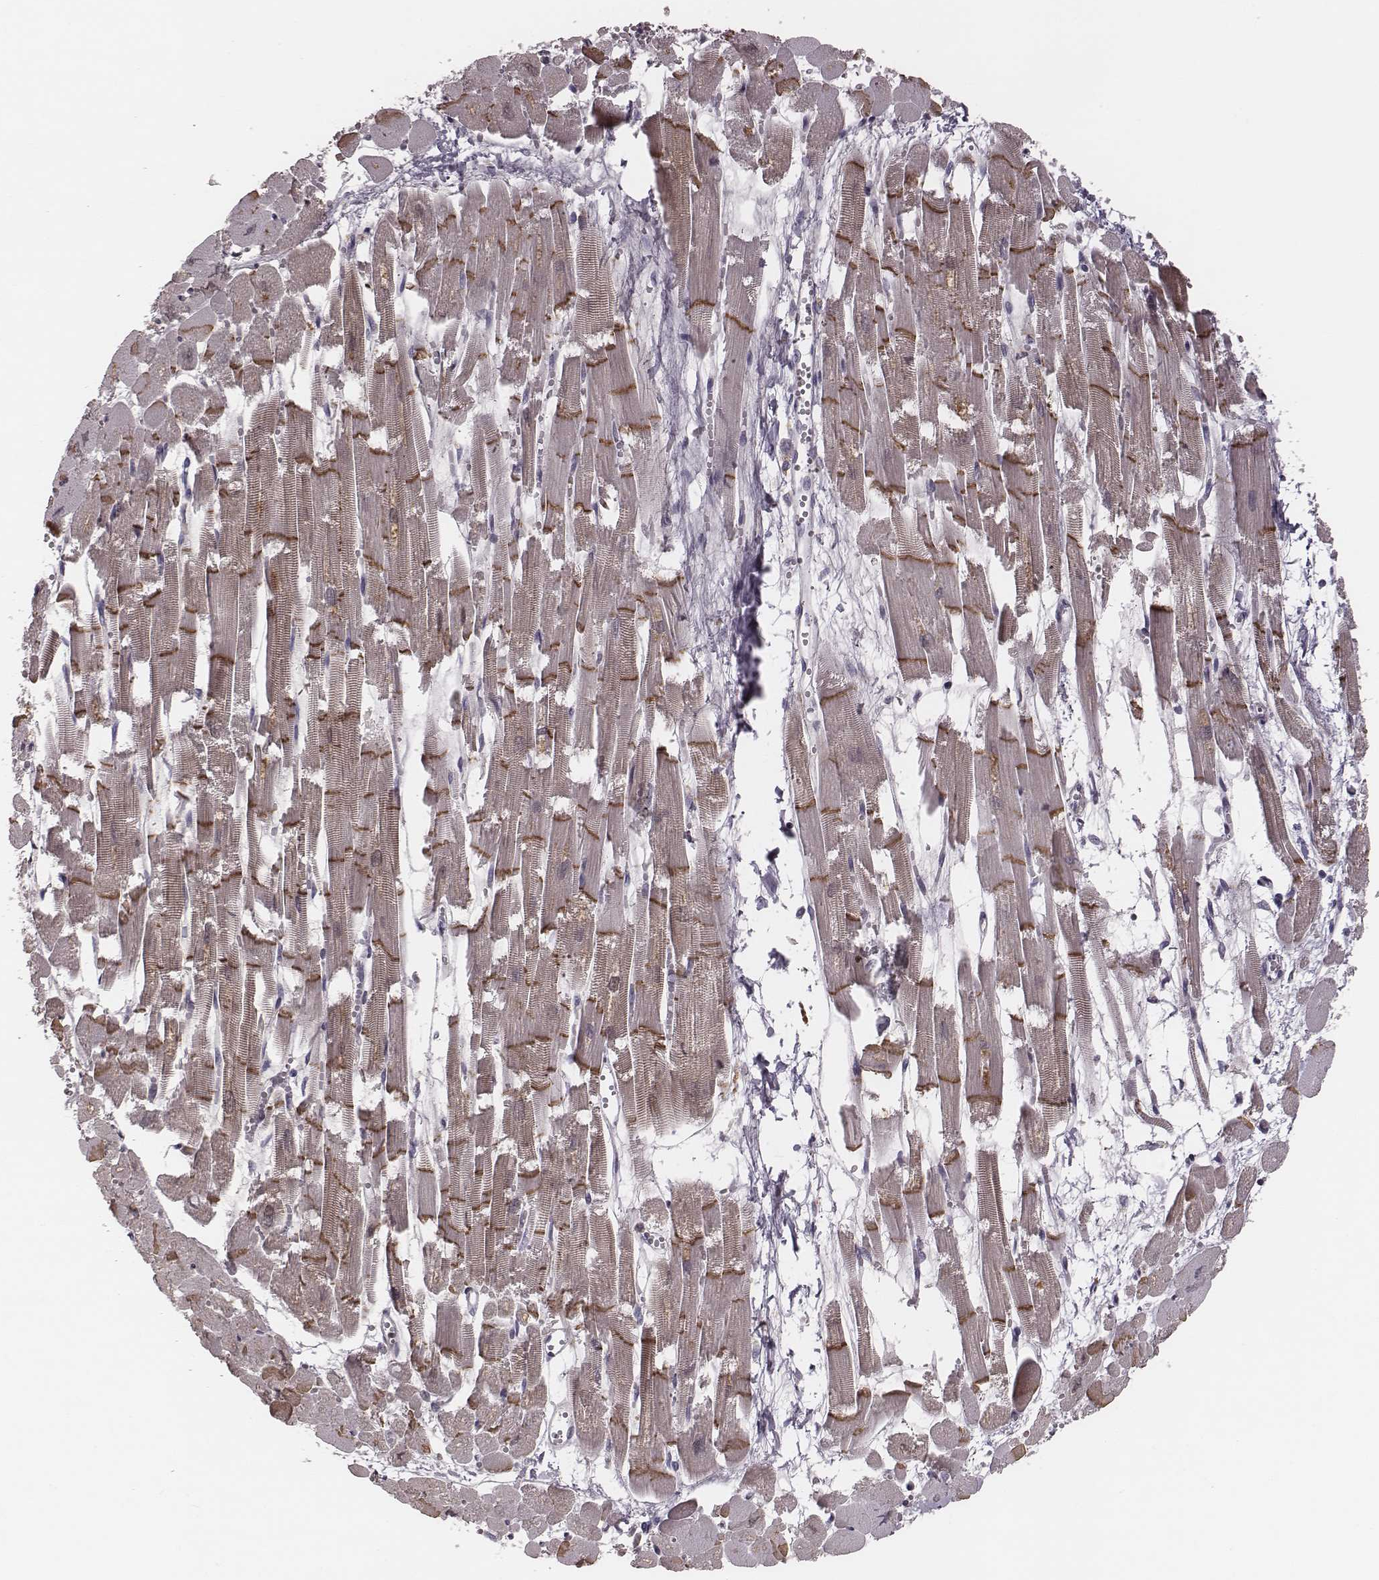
{"staining": {"intensity": "strong", "quantity": "25%-75%", "location": "cytoplasmic/membranous"}, "tissue": "heart muscle", "cell_type": "Cardiomyocytes", "image_type": "normal", "snomed": [{"axis": "morphology", "description": "Normal tissue, NOS"}, {"axis": "topography", "description": "Heart"}], "caption": "This histopathology image exhibits IHC staining of unremarkable human heart muscle, with high strong cytoplasmic/membranous staining in about 25%-75% of cardiomyocytes.", "gene": "P2RX5", "patient": {"sex": "female", "age": 52}}